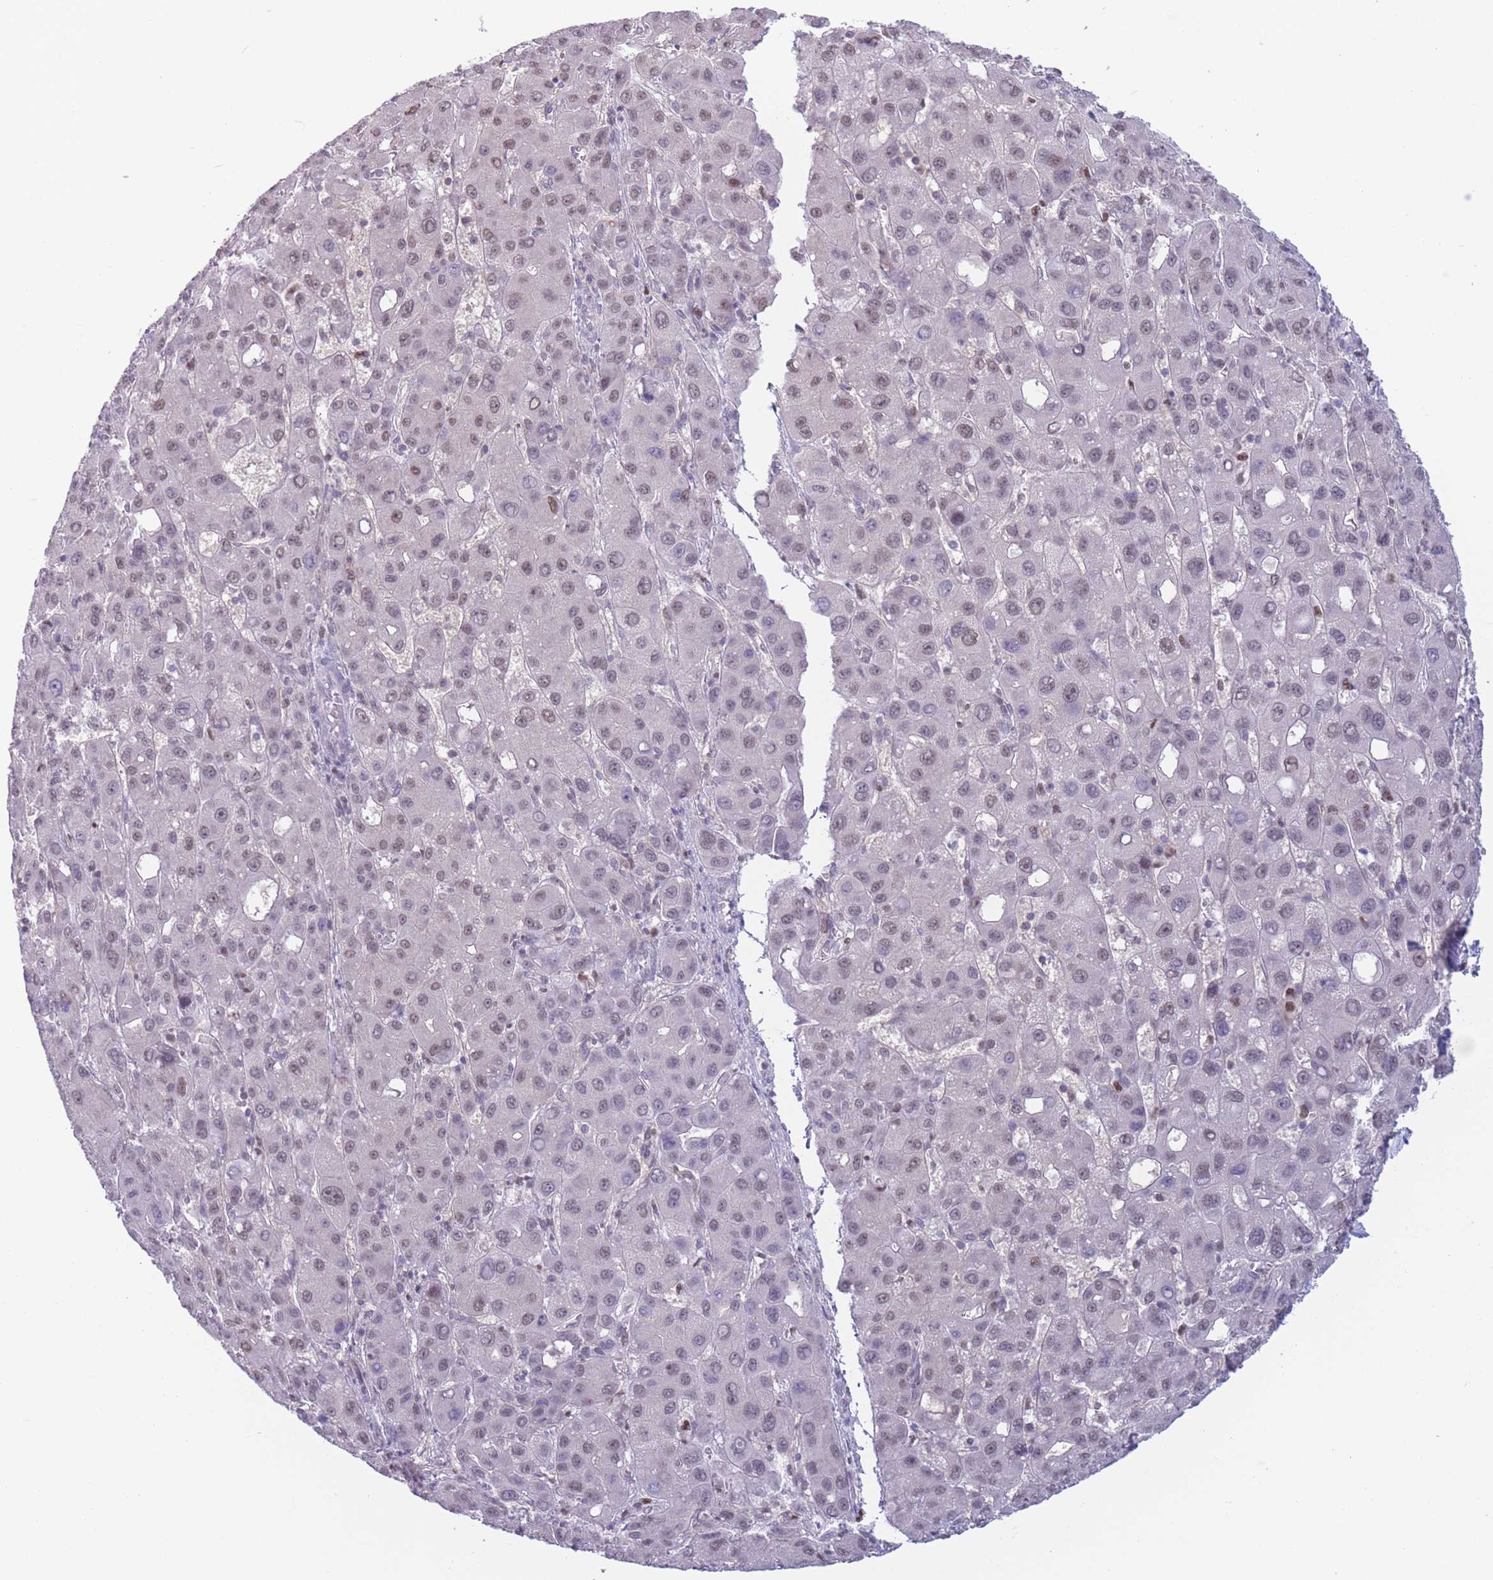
{"staining": {"intensity": "weak", "quantity": ">75%", "location": "nuclear"}, "tissue": "liver cancer", "cell_type": "Tumor cells", "image_type": "cancer", "snomed": [{"axis": "morphology", "description": "Carcinoma, Hepatocellular, NOS"}, {"axis": "topography", "description": "Liver"}], "caption": "High-magnification brightfield microscopy of liver cancer (hepatocellular carcinoma) stained with DAB (3,3'-diaminobenzidine) (brown) and counterstained with hematoxylin (blue). tumor cells exhibit weak nuclear staining is seen in approximately>75% of cells. The staining is performed using DAB (3,3'-diaminobenzidine) brown chromogen to label protein expression. The nuclei are counter-stained blue using hematoxylin.", "gene": "ZNF439", "patient": {"sex": "male", "age": 55}}